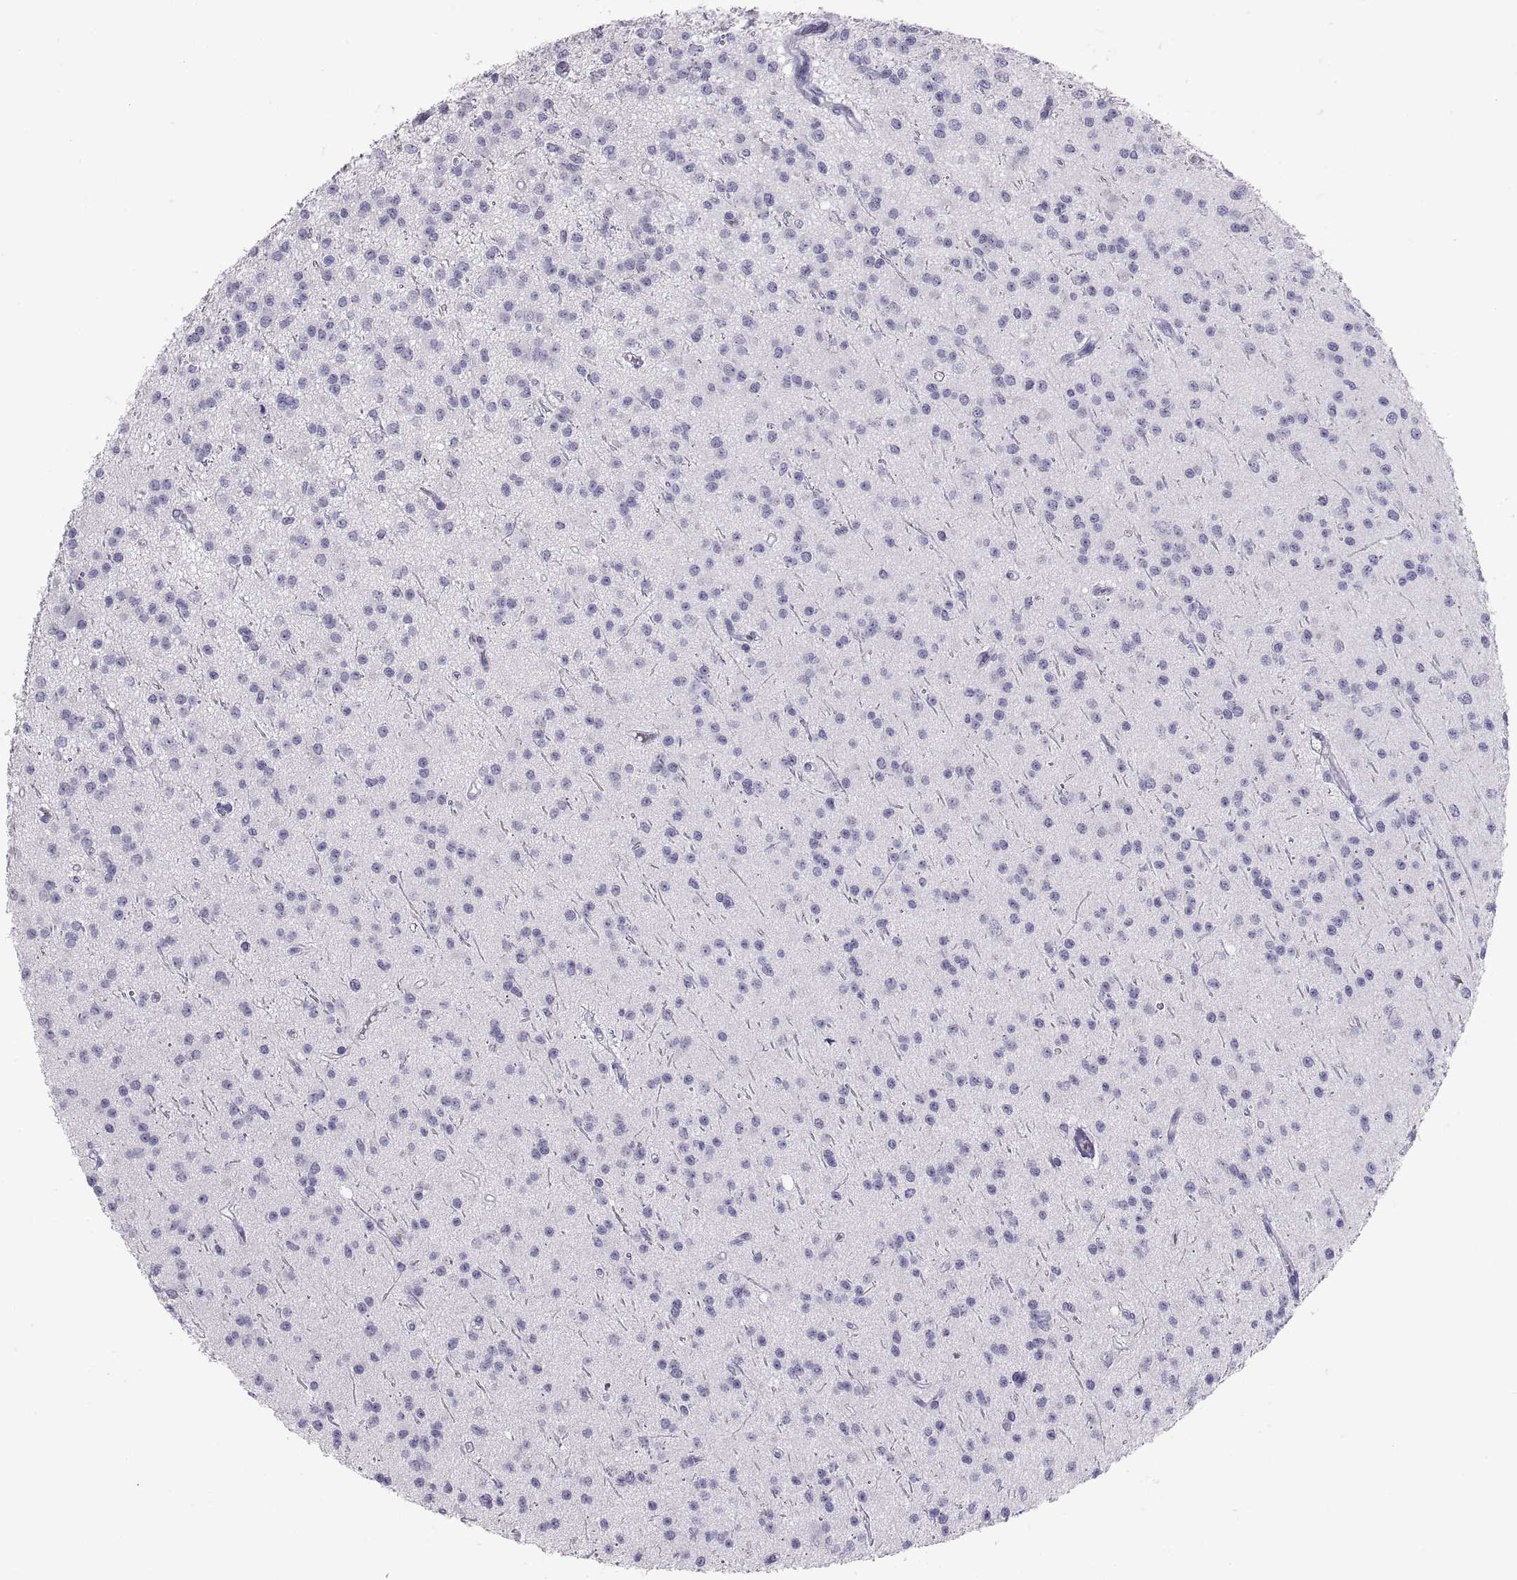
{"staining": {"intensity": "negative", "quantity": "none", "location": "none"}, "tissue": "glioma", "cell_type": "Tumor cells", "image_type": "cancer", "snomed": [{"axis": "morphology", "description": "Glioma, malignant, Low grade"}, {"axis": "topography", "description": "Brain"}], "caption": "This is an immunohistochemistry (IHC) micrograph of human glioma. There is no expression in tumor cells.", "gene": "MAGEB2", "patient": {"sex": "male", "age": 27}}